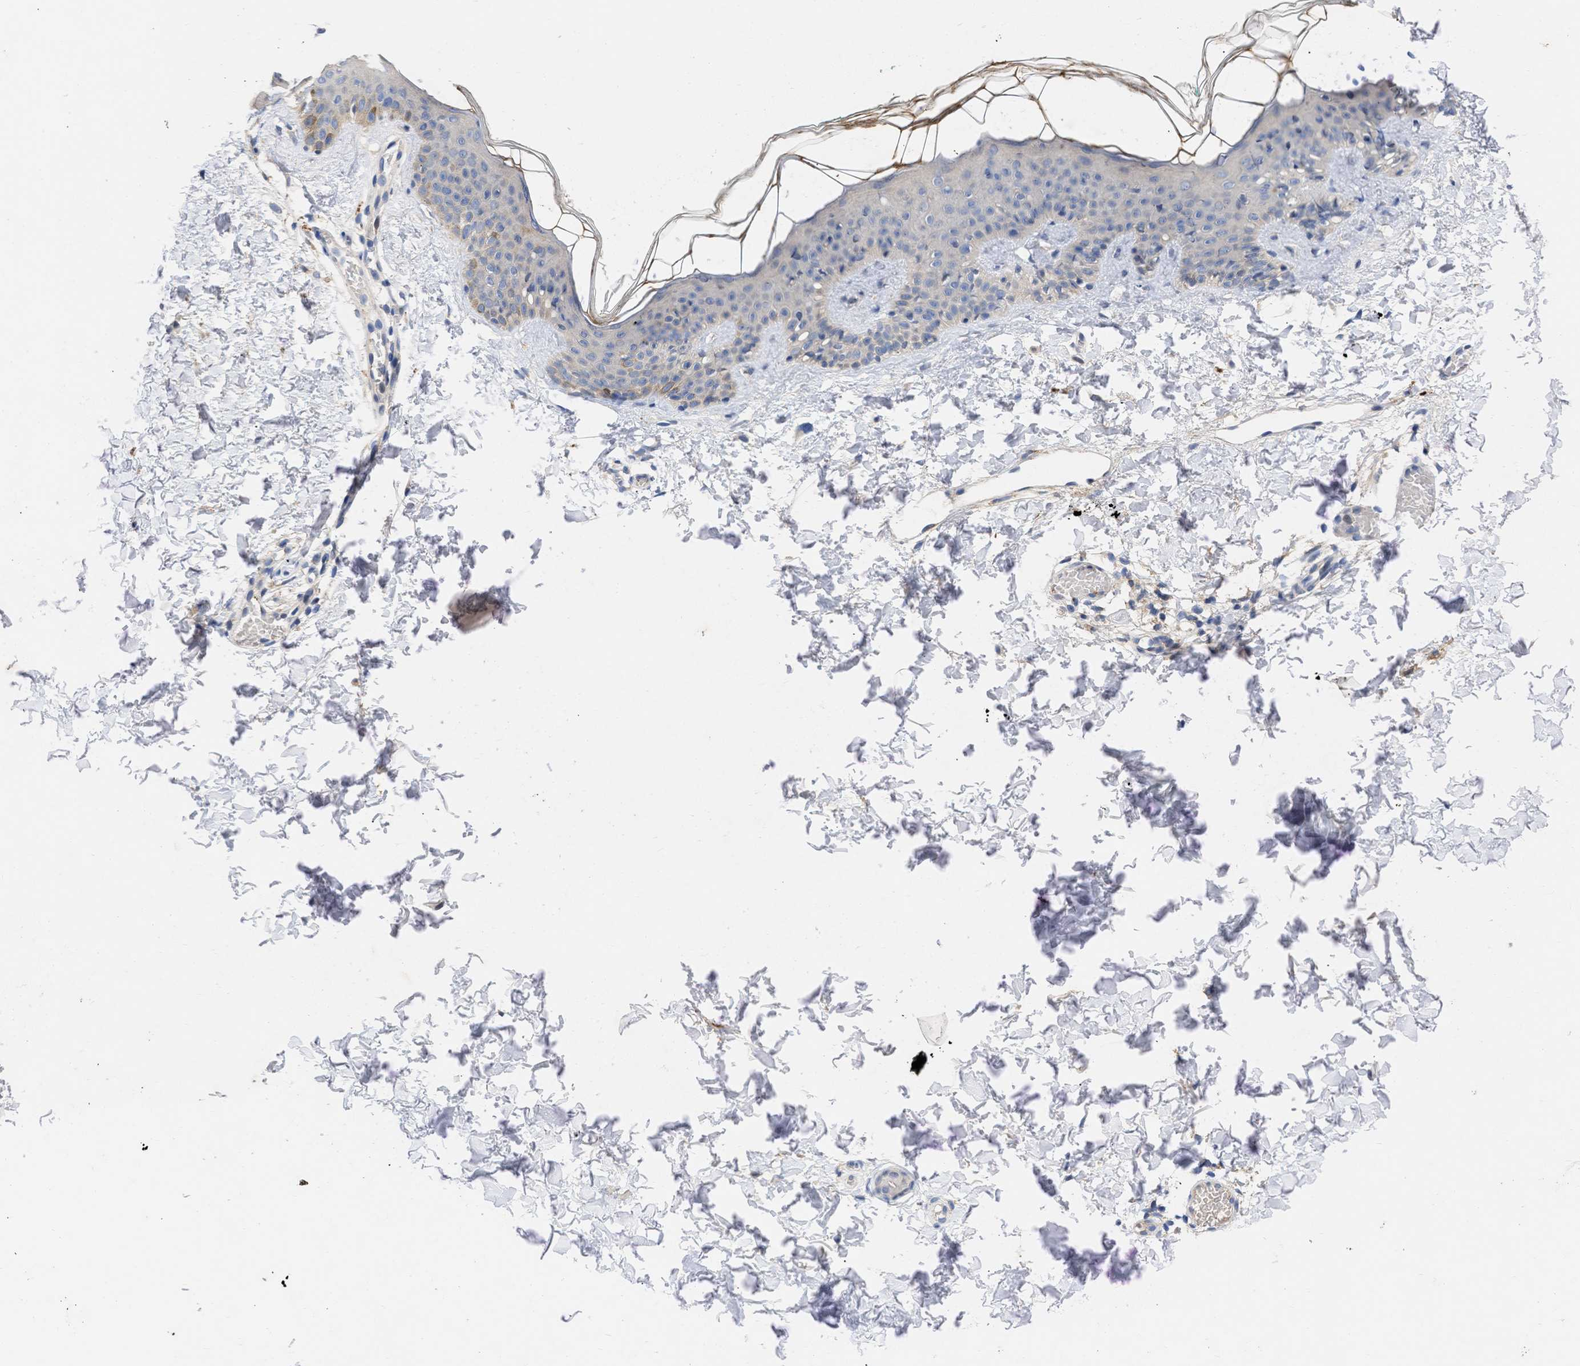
{"staining": {"intensity": "negative", "quantity": "none", "location": "none"}, "tissue": "skin", "cell_type": "Fibroblasts", "image_type": "normal", "snomed": [{"axis": "morphology", "description": "Normal tissue, NOS"}, {"axis": "topography", "description": "Skin"}], "caption": "There is no significant expression in fibroblasts of skin. The staining is performed using DAB brown chromogen with nuclei counter-stained in using hematoxylin.", "gene": "ARHGEF4", "patient": {"sex": "male", "age": 30}}